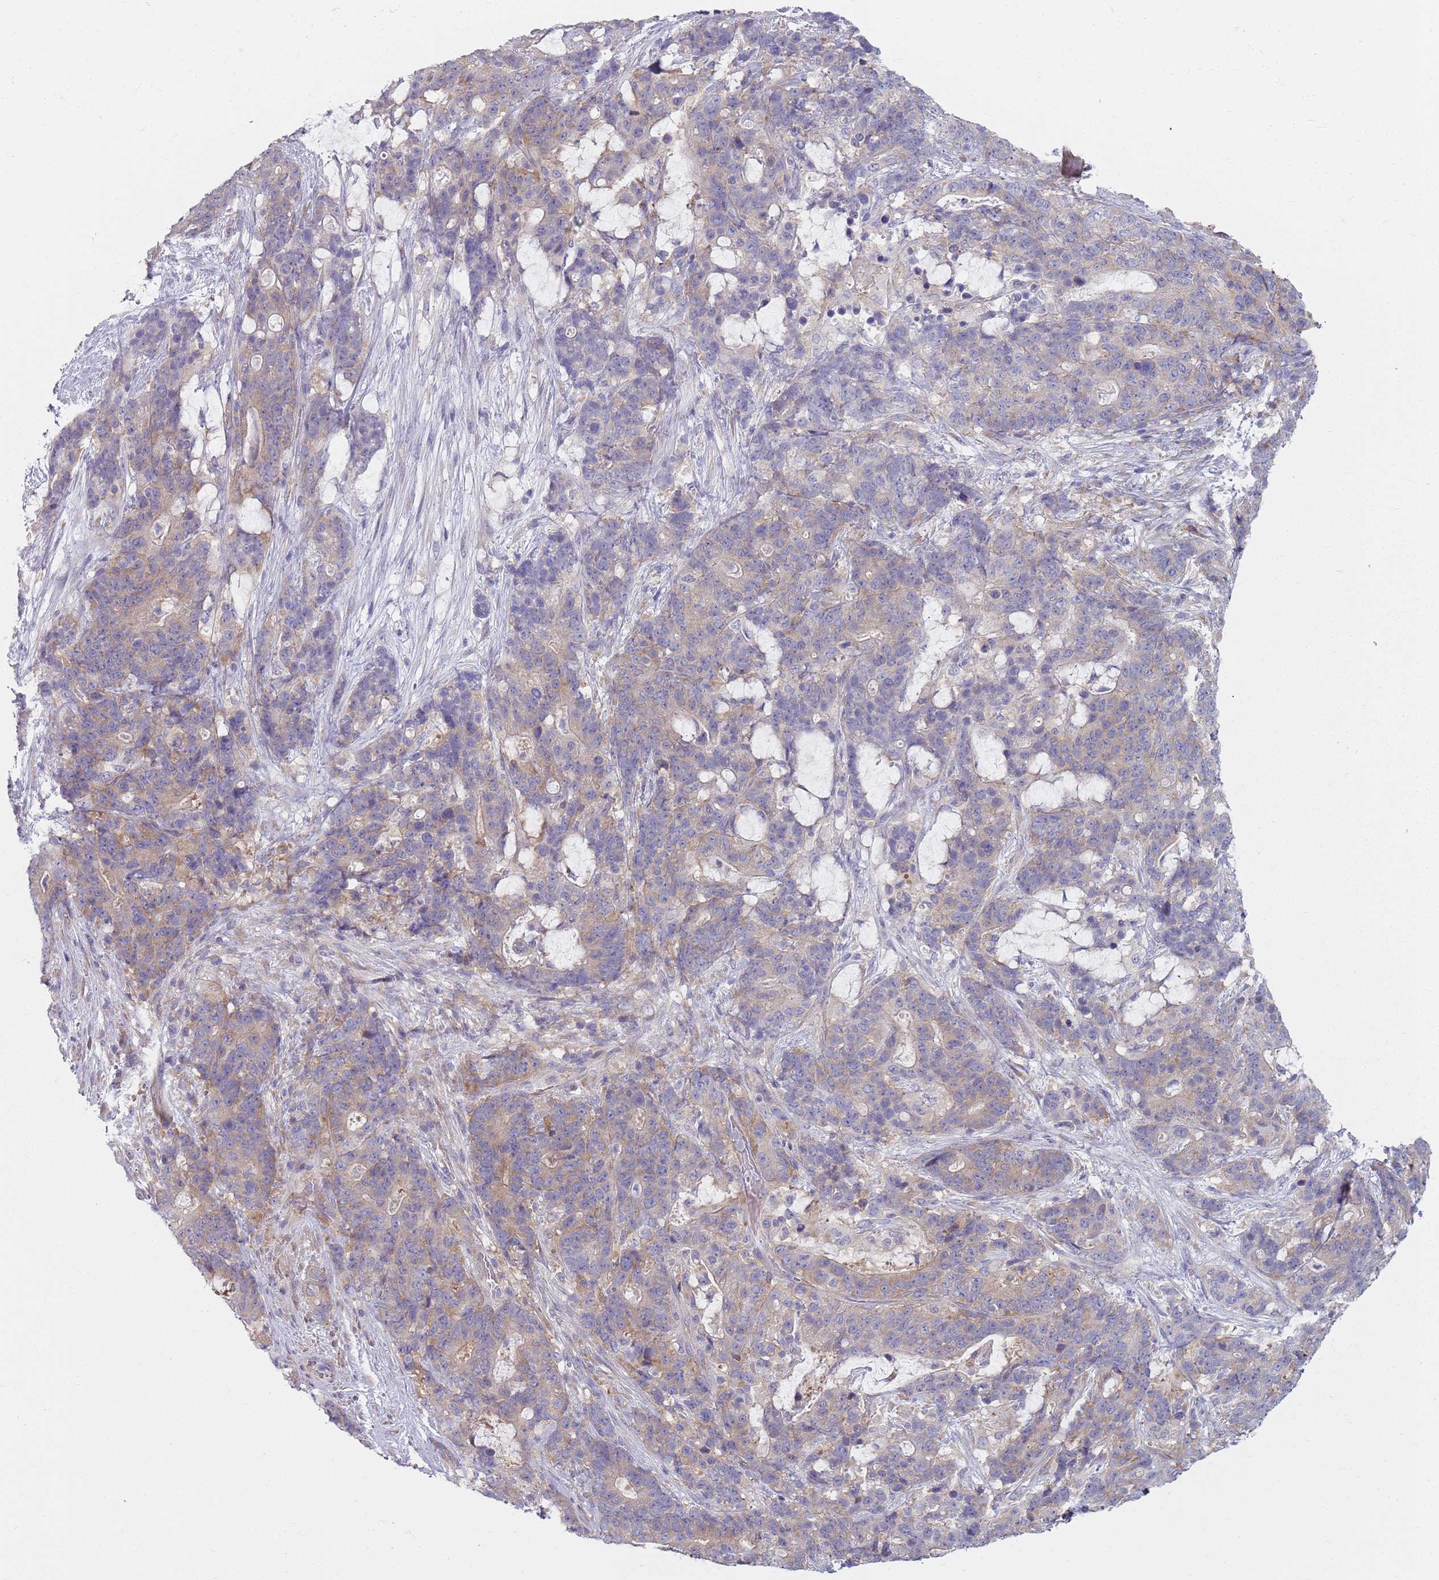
{"staining": {"intensity": "weak", "quantity": "<25%", "location": "cytoplasmic/membranous"}, "tissue": "stomach cancer", "cell_type": "Tumor cells", "image_type": "cancer", "snomed": [{"axis": "morphology", "description": "Normal tissue, NOS"}, {"axis": "morphology", "description": "Adenocarcinoma, NOS"}, {"axis": "topography", "description": "Stomach"}], "caption": "Immunohistochemistry (IHC) of stomach cancer (adenocarcinoma) reveals no positivity in tumor cells.", "gene": "SLC26A6", "patient": {"sex": "female", "age": 64}}